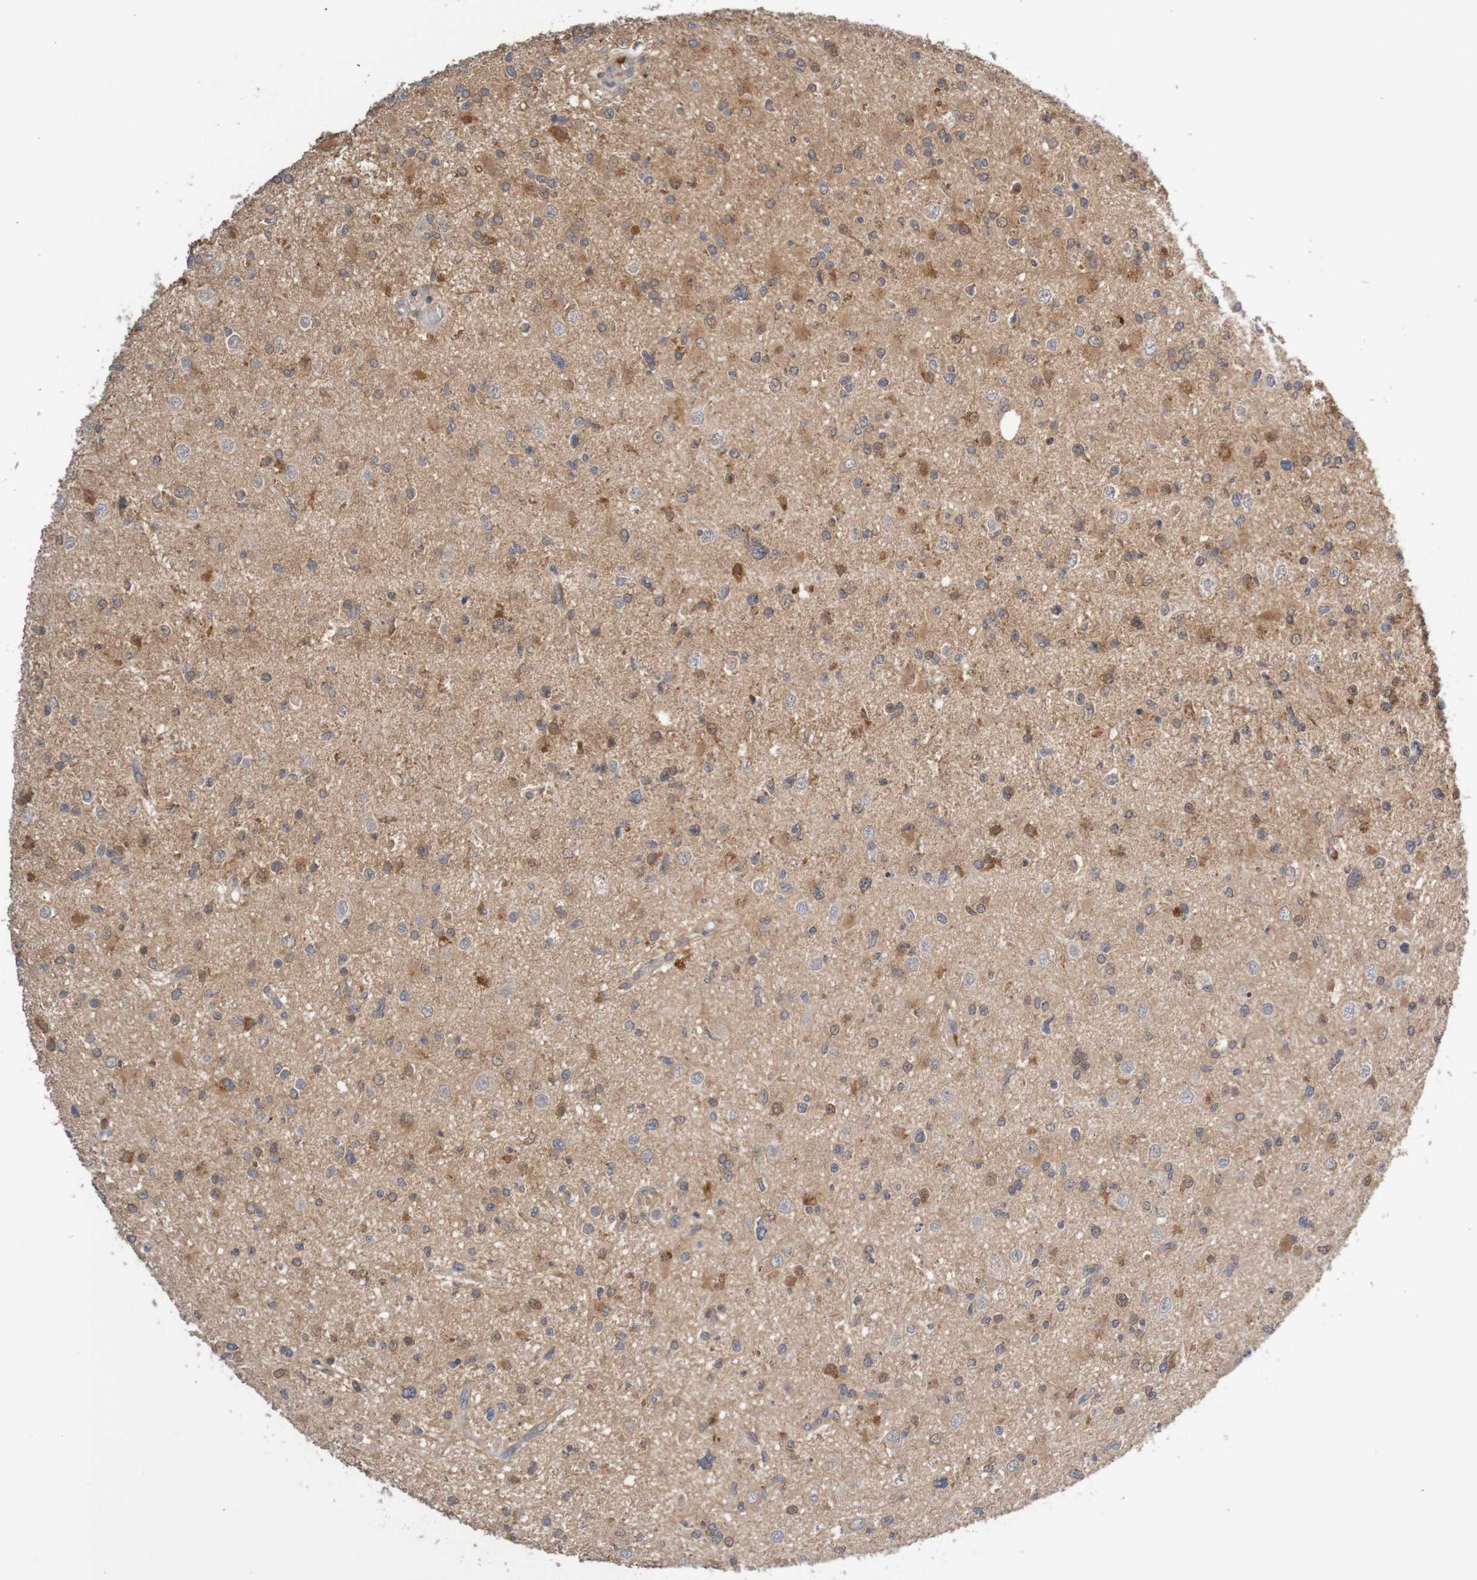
{"staining": {"intensity": "moderate", "quantity": "25%-75%", "location": "cytoplasmic/membranous"}, "tissue": "glioma", "cell_type": "Tumor cells", "image_type": "cancer", "snomed": [{"axis": "morphology", "description": "Glioma, malignant, High grade"}, {"axis": "topography", "description": "Brain"}], "caption": "Tumor cells exhibit moderate cytoplasmic/membranous positivity in approximately 25%-75% of cells in malignant glioma (high-grade). The staining was performed using DAB to visualize the protein expression in brown, while the nuclei were stained in blue with hematoxylin (Magnification: 20x).", "gene": "ANKK1", "patient": {"sex": "male", "age": 33}}